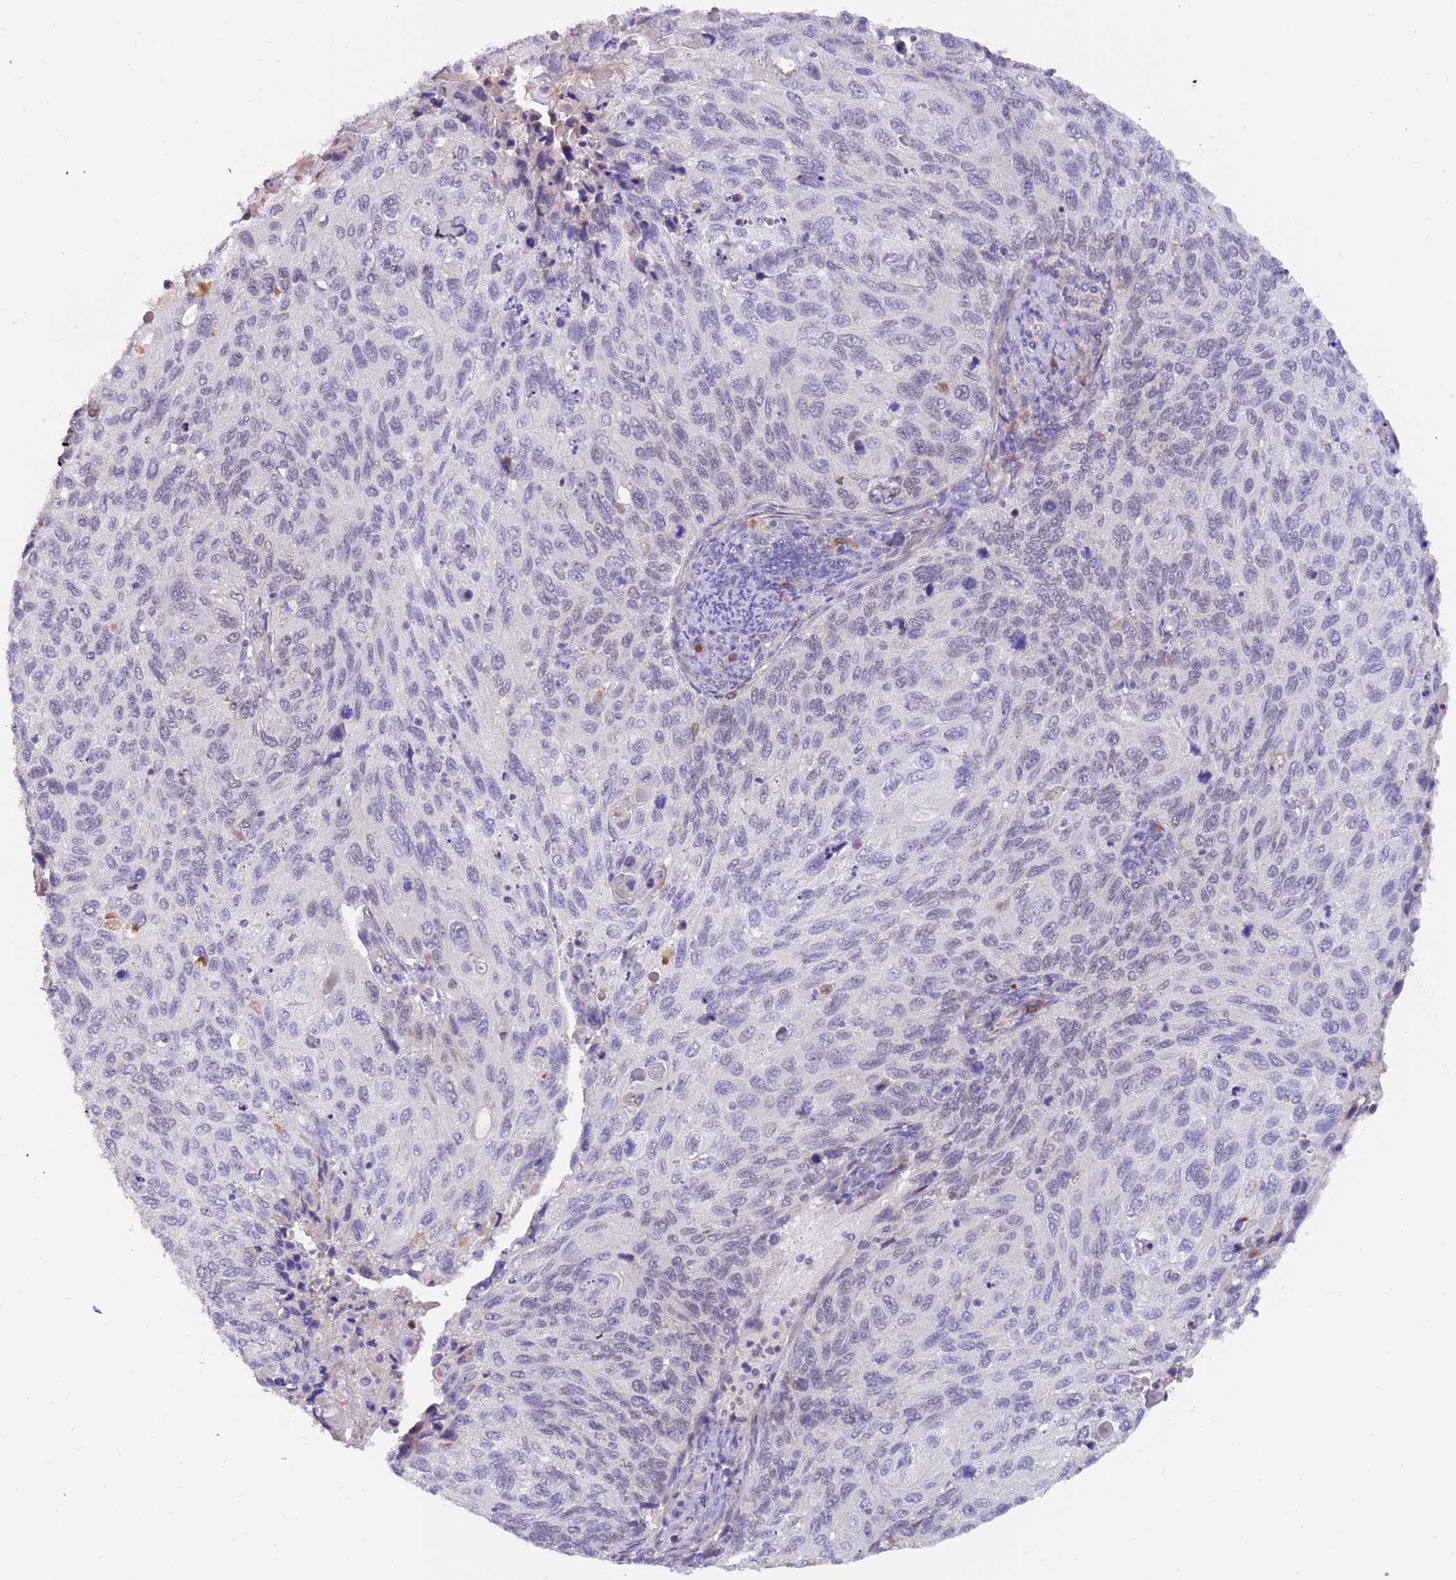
{"staining": {"intensity": "weak", "quantity": "<25%", "location": "nuclear"}, "tissue": "cervical cancer", "cell_type": "Tumor cells", "image_type": "cancer", "snomed": [{"axis": "morphology", "description": "Squamous cell carcinoma, NOS"}, {"axis": "topography", "description": "Cervix"}], "caption": "Tumor cells show no significant staining in cervical cancer.", "gene": "ZNF746", "patient": {"sex": "female", "age": 70}}